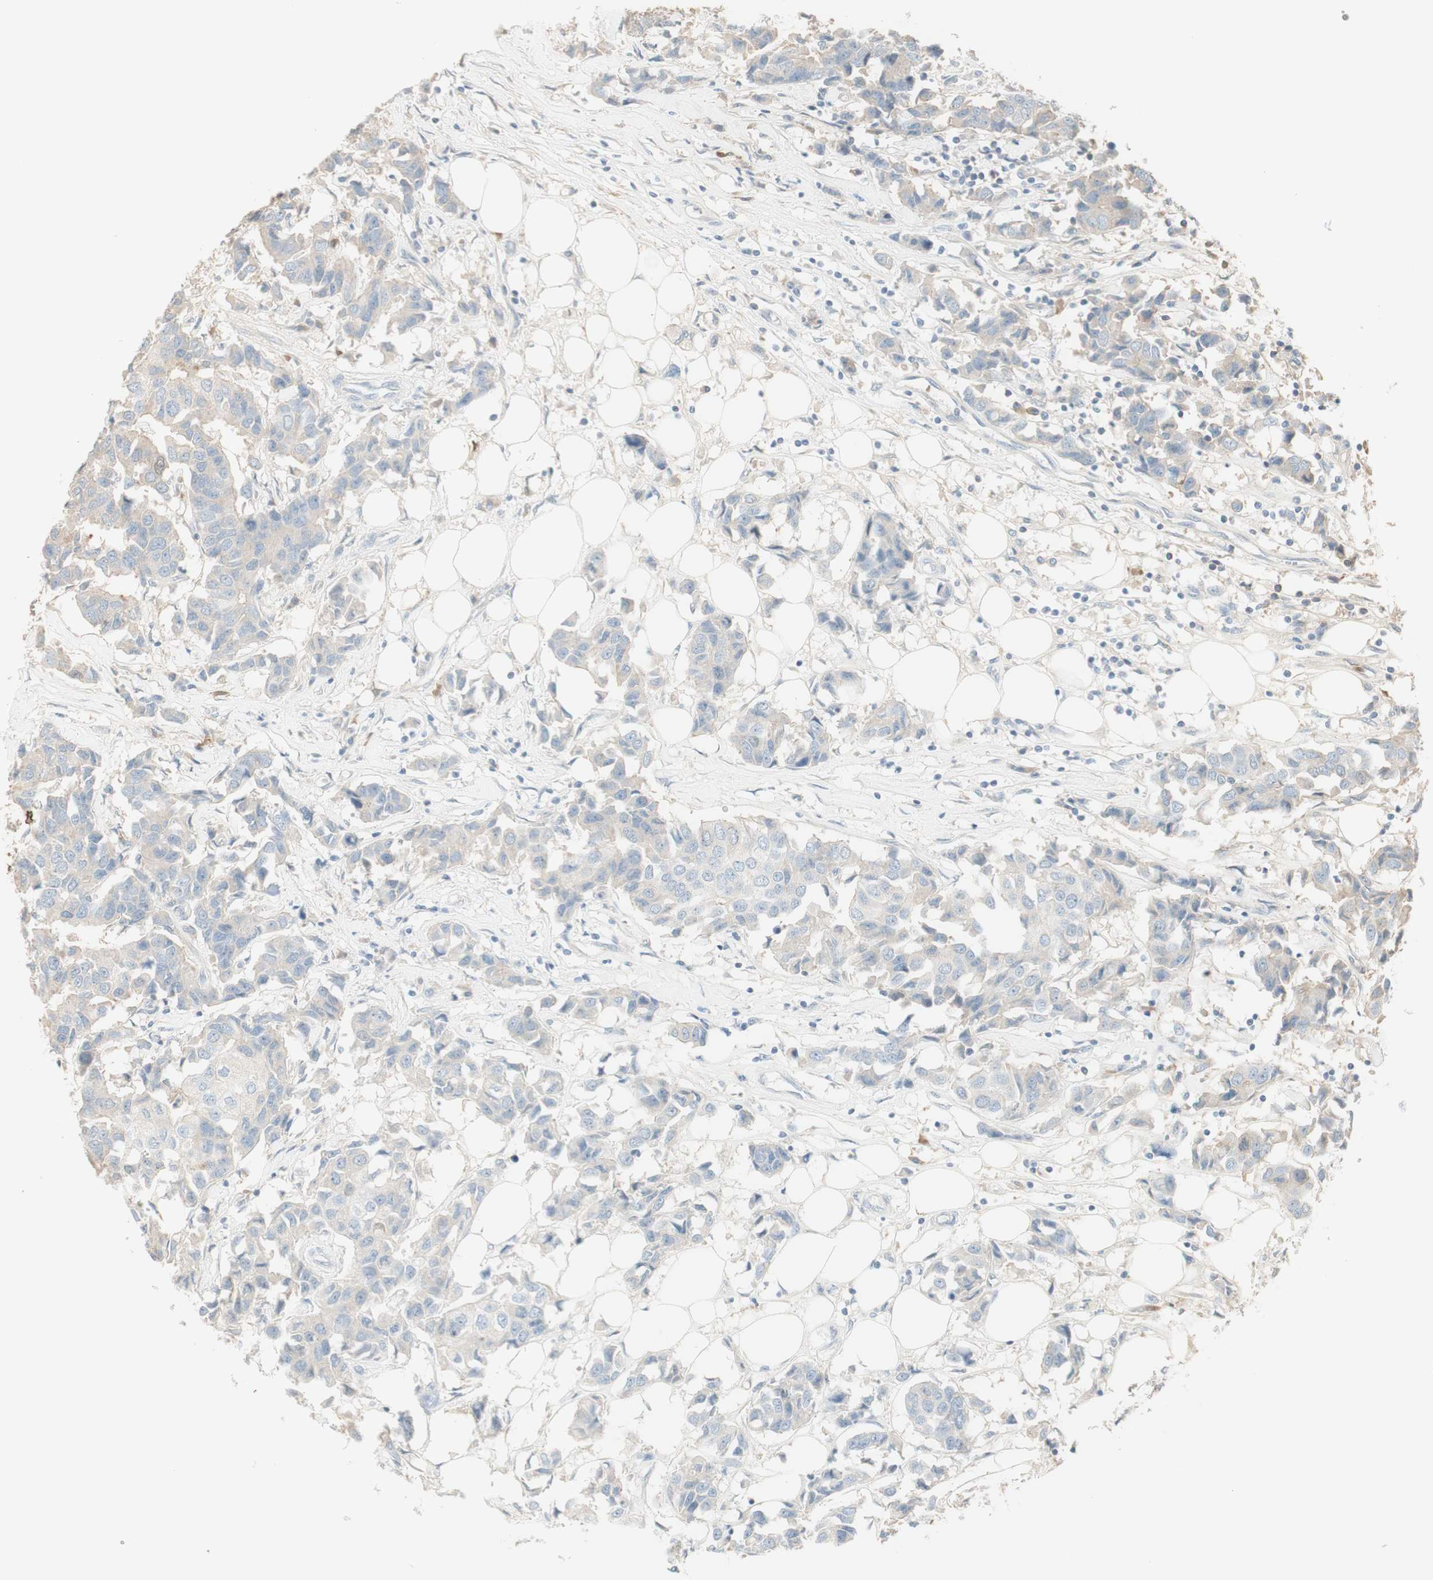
{"staining": {"intensity": "weak", "quantity": ">75%", "location": "cytoplasmic/membranous"}, "tissue": "breast cancer", "cell_type": "Tumor cells", "image_type": "cancer", "snomed": [{"axis": "morphology", "description": "Duct carcinoma"}, {"axis": "topography", "description": "Breast"}], "caption": "Infiltrating ductal carcinoma (breast) was stained to show a protein in brown. There is low levels of weak cytoplasmic/membranous positivity in approximately >75% of tumor cells. Using DAB (3,3'-diaminobenzidine) (brown) and hematoxylin (blue) stains, captured at high magnification using brightfield microscopy.", "gene": "IFNG", "patient": {"sex": "female", "age": 80}}